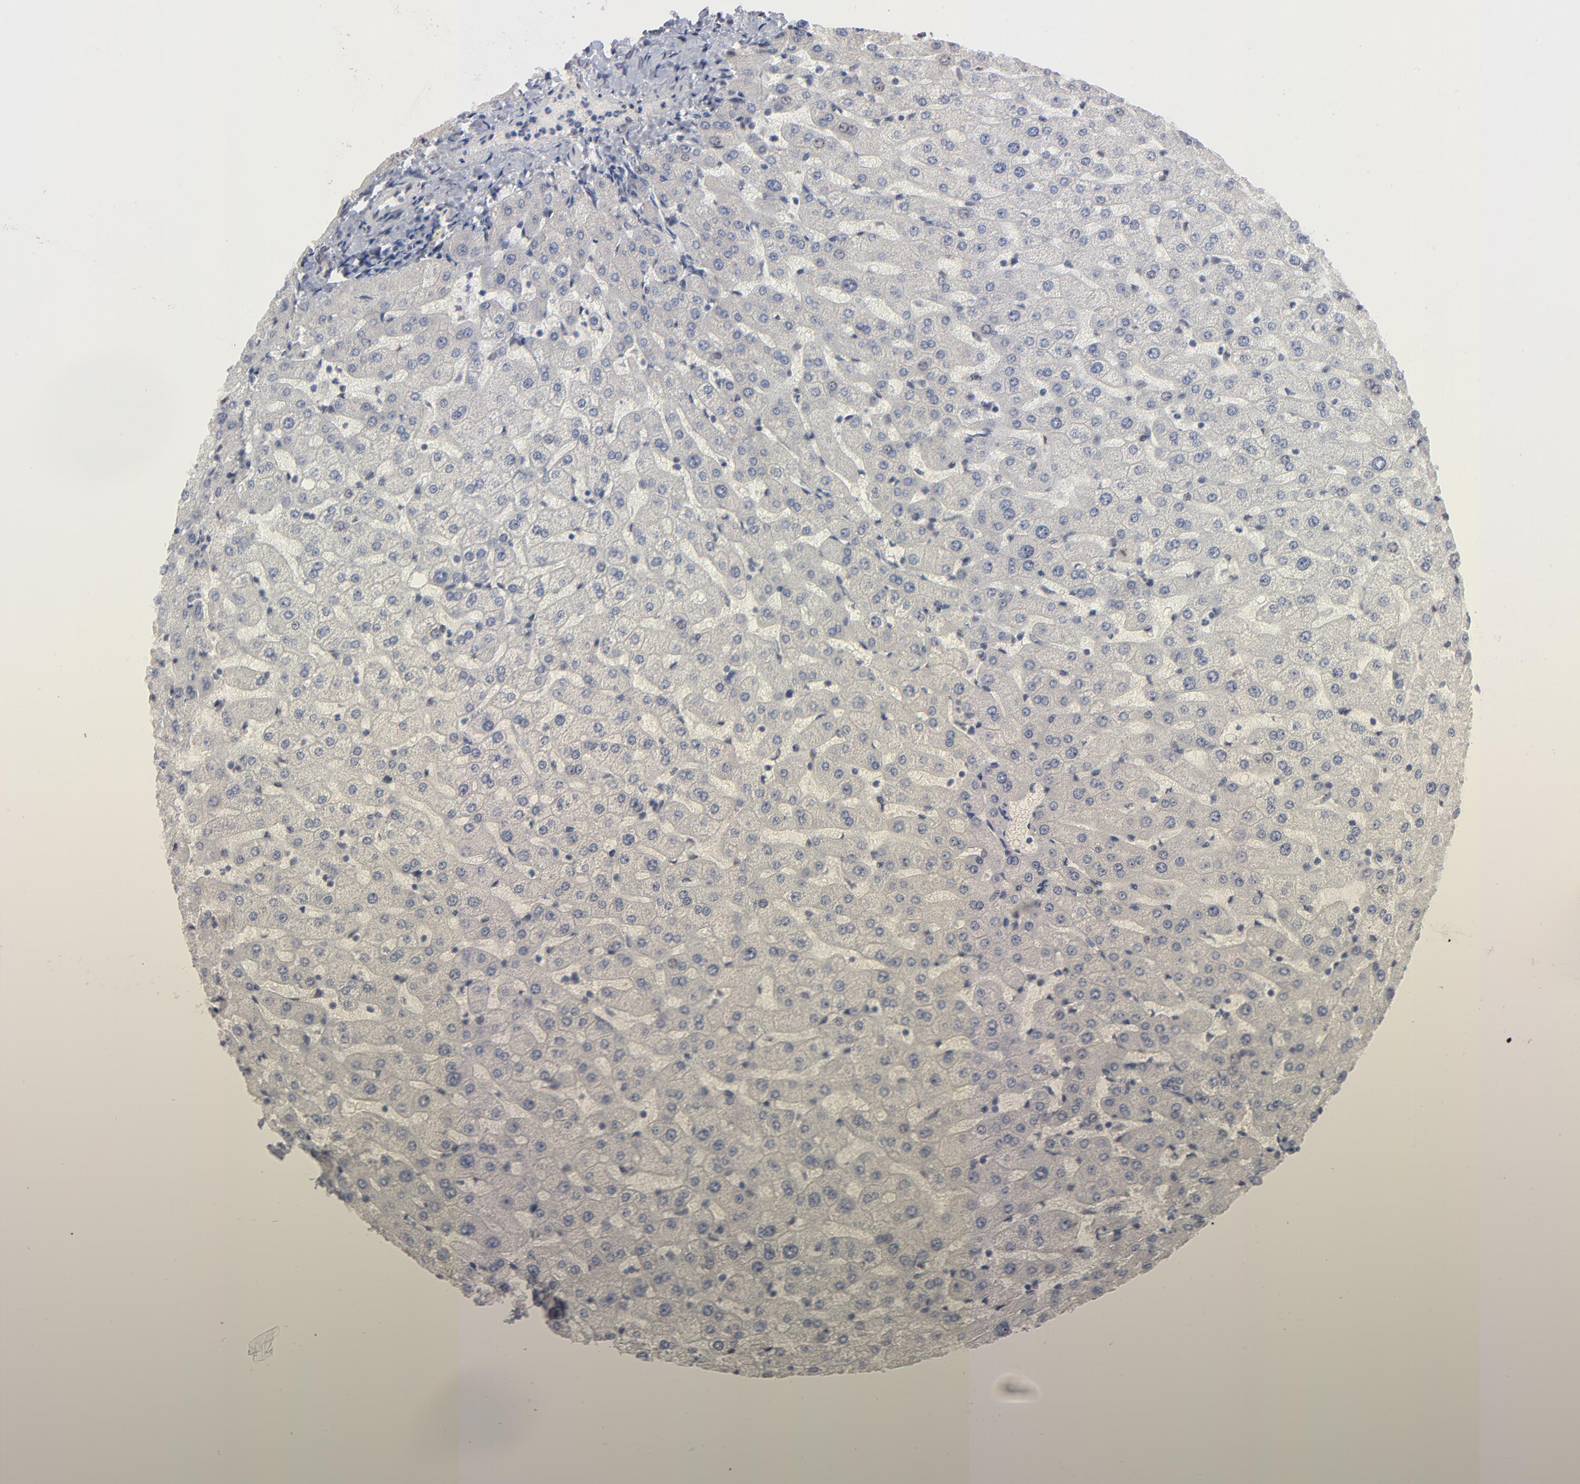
{"staining": {"intensity": "negative", "quantity": "none", "location": "none"}, "tissue": "liver", "cell_type": "Cholangiocytes", "image_type": "normal", "snomed": [{"axis": "morphology", "description": "Normal tissue, NOS"}, {"axis": "morphology", "description": "Fibrosis, NOS"}, {"axis": "topography", "description": "Liver"}], "caption": "High magnification brightfield microscopy of benign liver stained with DAB (3,3'-diaminobenzidine) (brown) and counterstained with hematoxylin (blue): cholangiocytes show no significant positivity. (DAB (3,3'-diaminobenzidine) immunohistochemistry with hematoxylin counter stain).", "gene": "MBIP", "patient": {"sex": "female", "age": 29}}